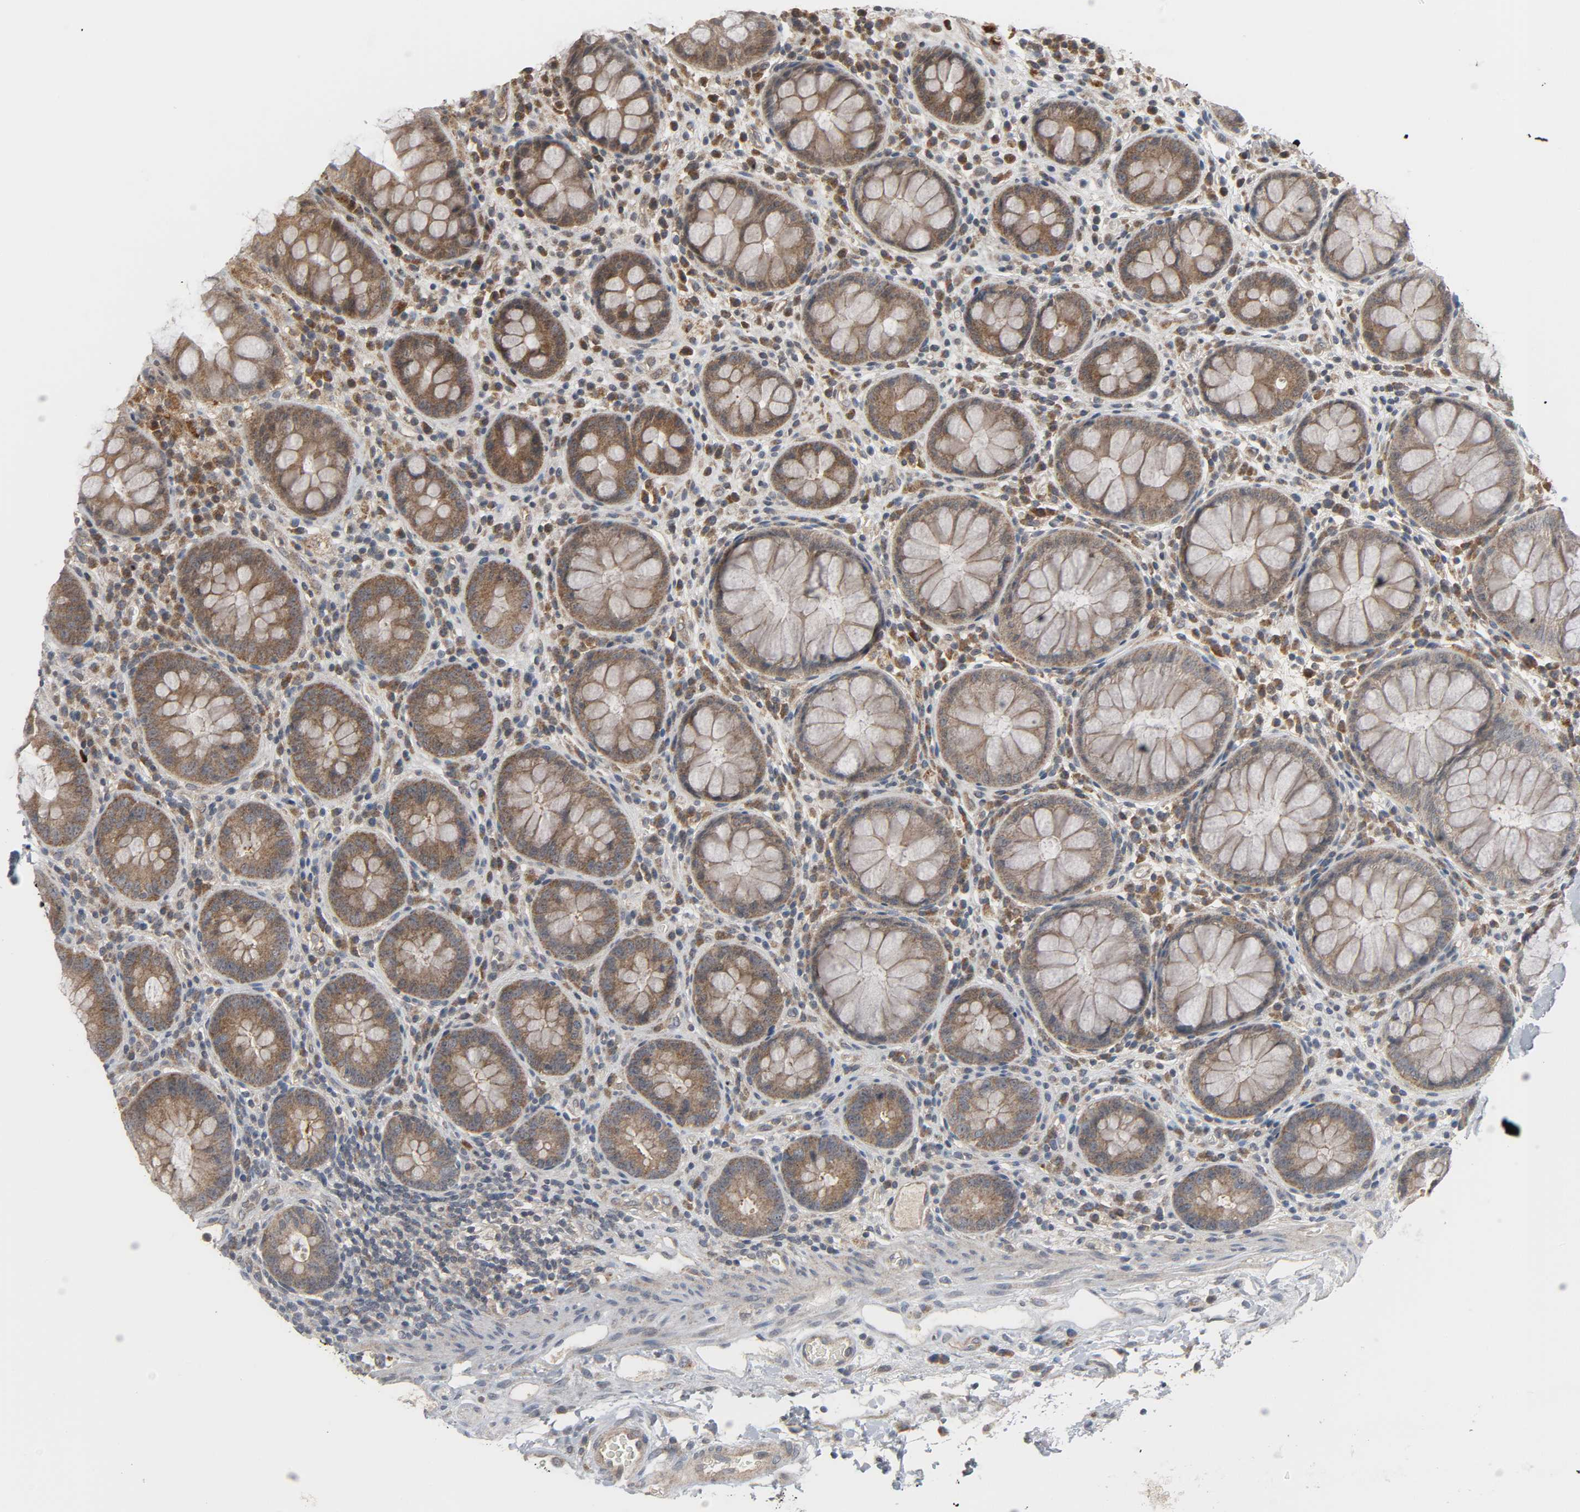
{"staining": {"intensity": "weak", "quantity": ">75%", "location": "cytoplasmic/membranous"}, "tissue": "colon", "cell_type": "Endothelial cells", "image_type": "normal", "snomed": [{"axis": "morphology", "description": "Normal tissue, NOS"}, {"axis": "topography", "description": "Colon"}], "caption": "Protein expression analysis of unremarkable human colon reveals weak cytoplasmic/membranous staining in approximately >75% of endothelial cells.", "gene": "CLIP1", "patient": {"sex": "female", "age": 46}}